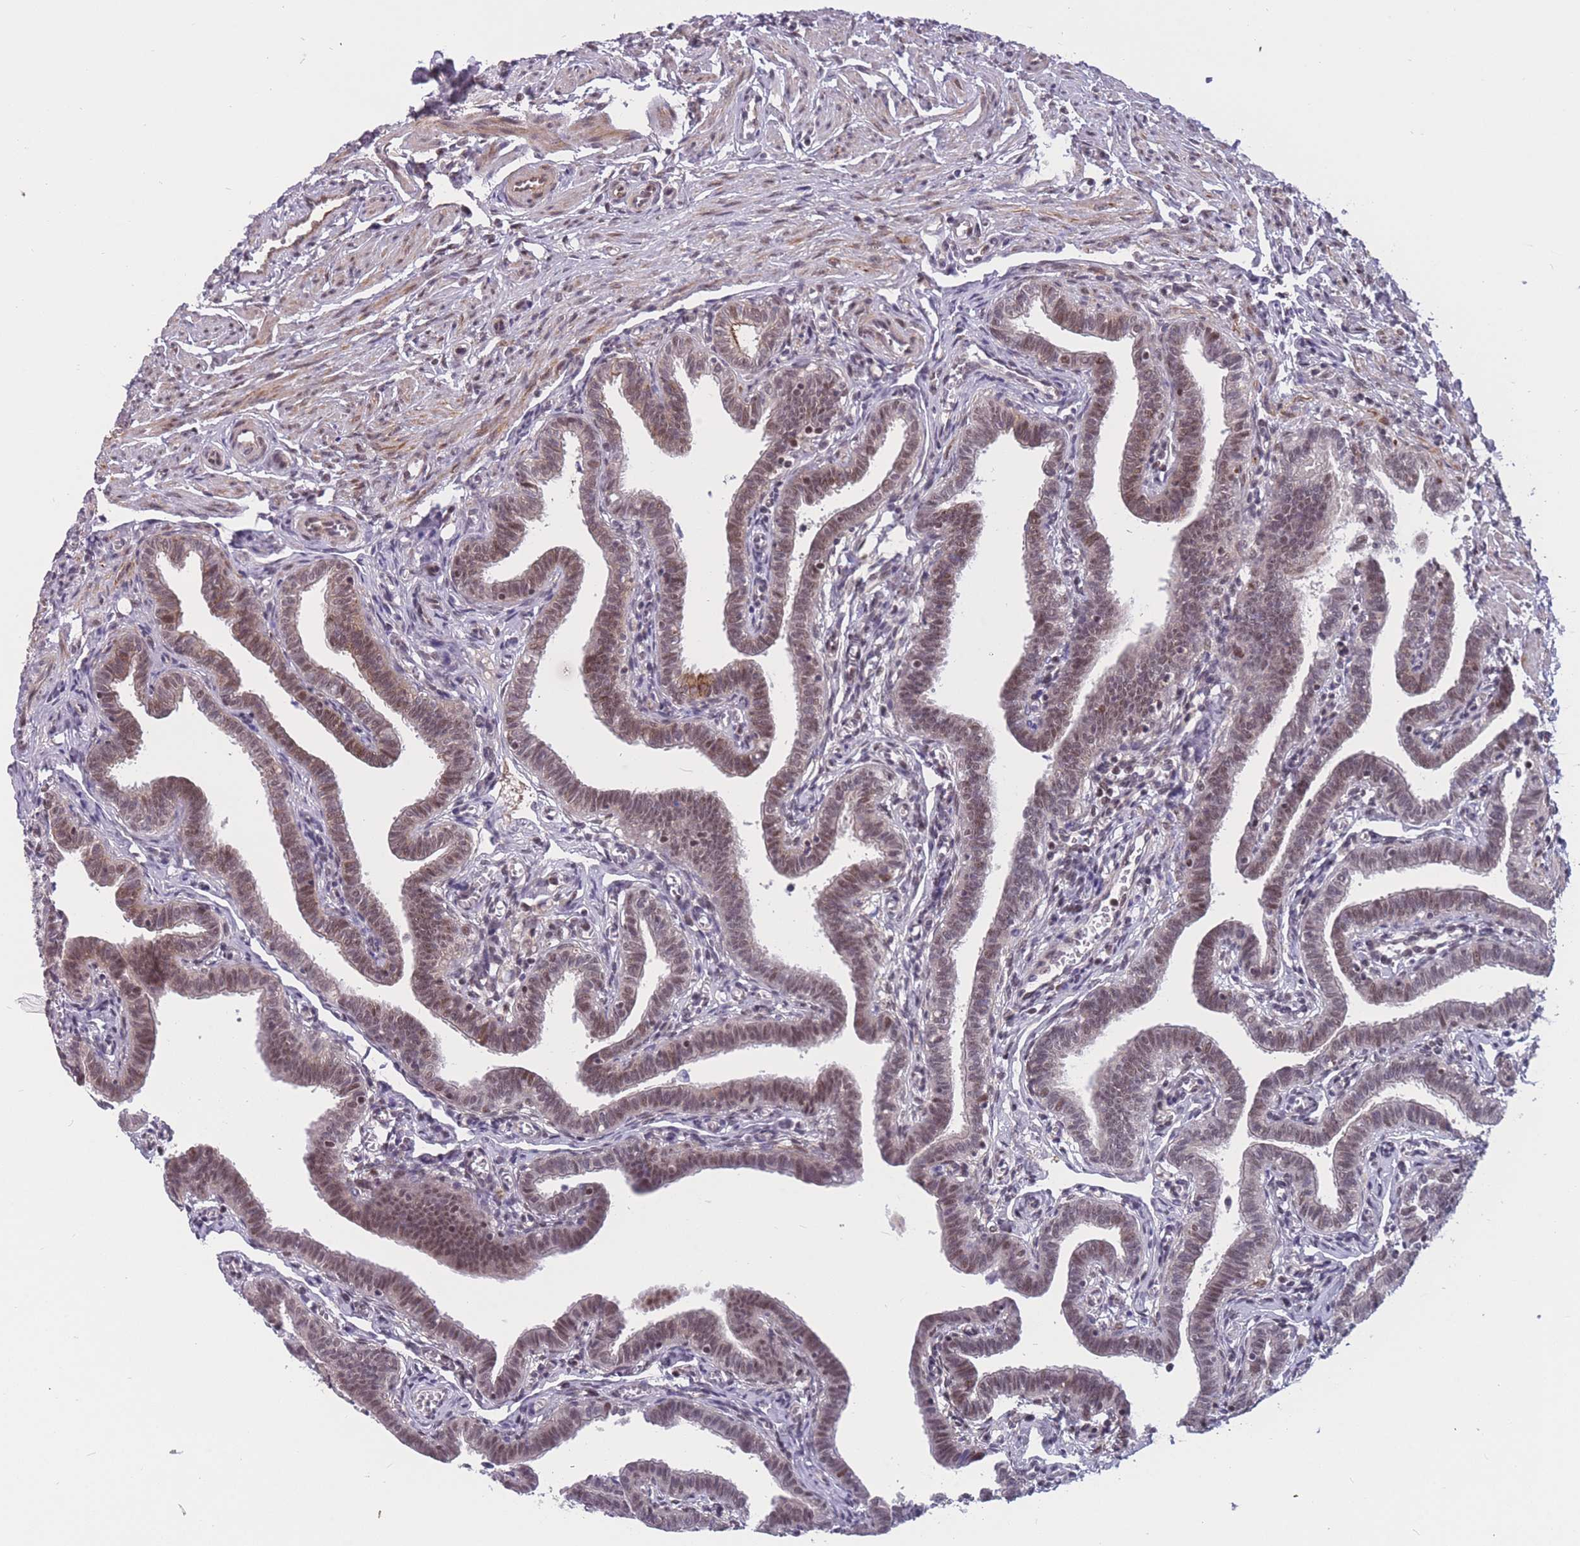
{"staining": {"intensity": "moderate", "quantity": "25%-75%", "location": "cytoplasmic/membranous,nuclear"}, "tissue": "fallopian tube", "cell_type": "Glandular cells", "image_type": "normal", "snomed": [{"axis": "morphology", "description": "Normal tissue, NOS"}, {"axis": "topography", "description": "Fallopian tube"}], "caption": "DAB (3,3'-diaminobenzidine) immunohistochemical staining of benign human fallopian tube shows moderate cytoplasmic/membranous,nuclear protein staining in about 25%-75% of glandular cells. (DAB (3,3'-diaminobenzidine) IHC with brightfield microscopy, high magnification).", "gene": "BCL9L", "patient": {"sex": "female", "age": 36}}